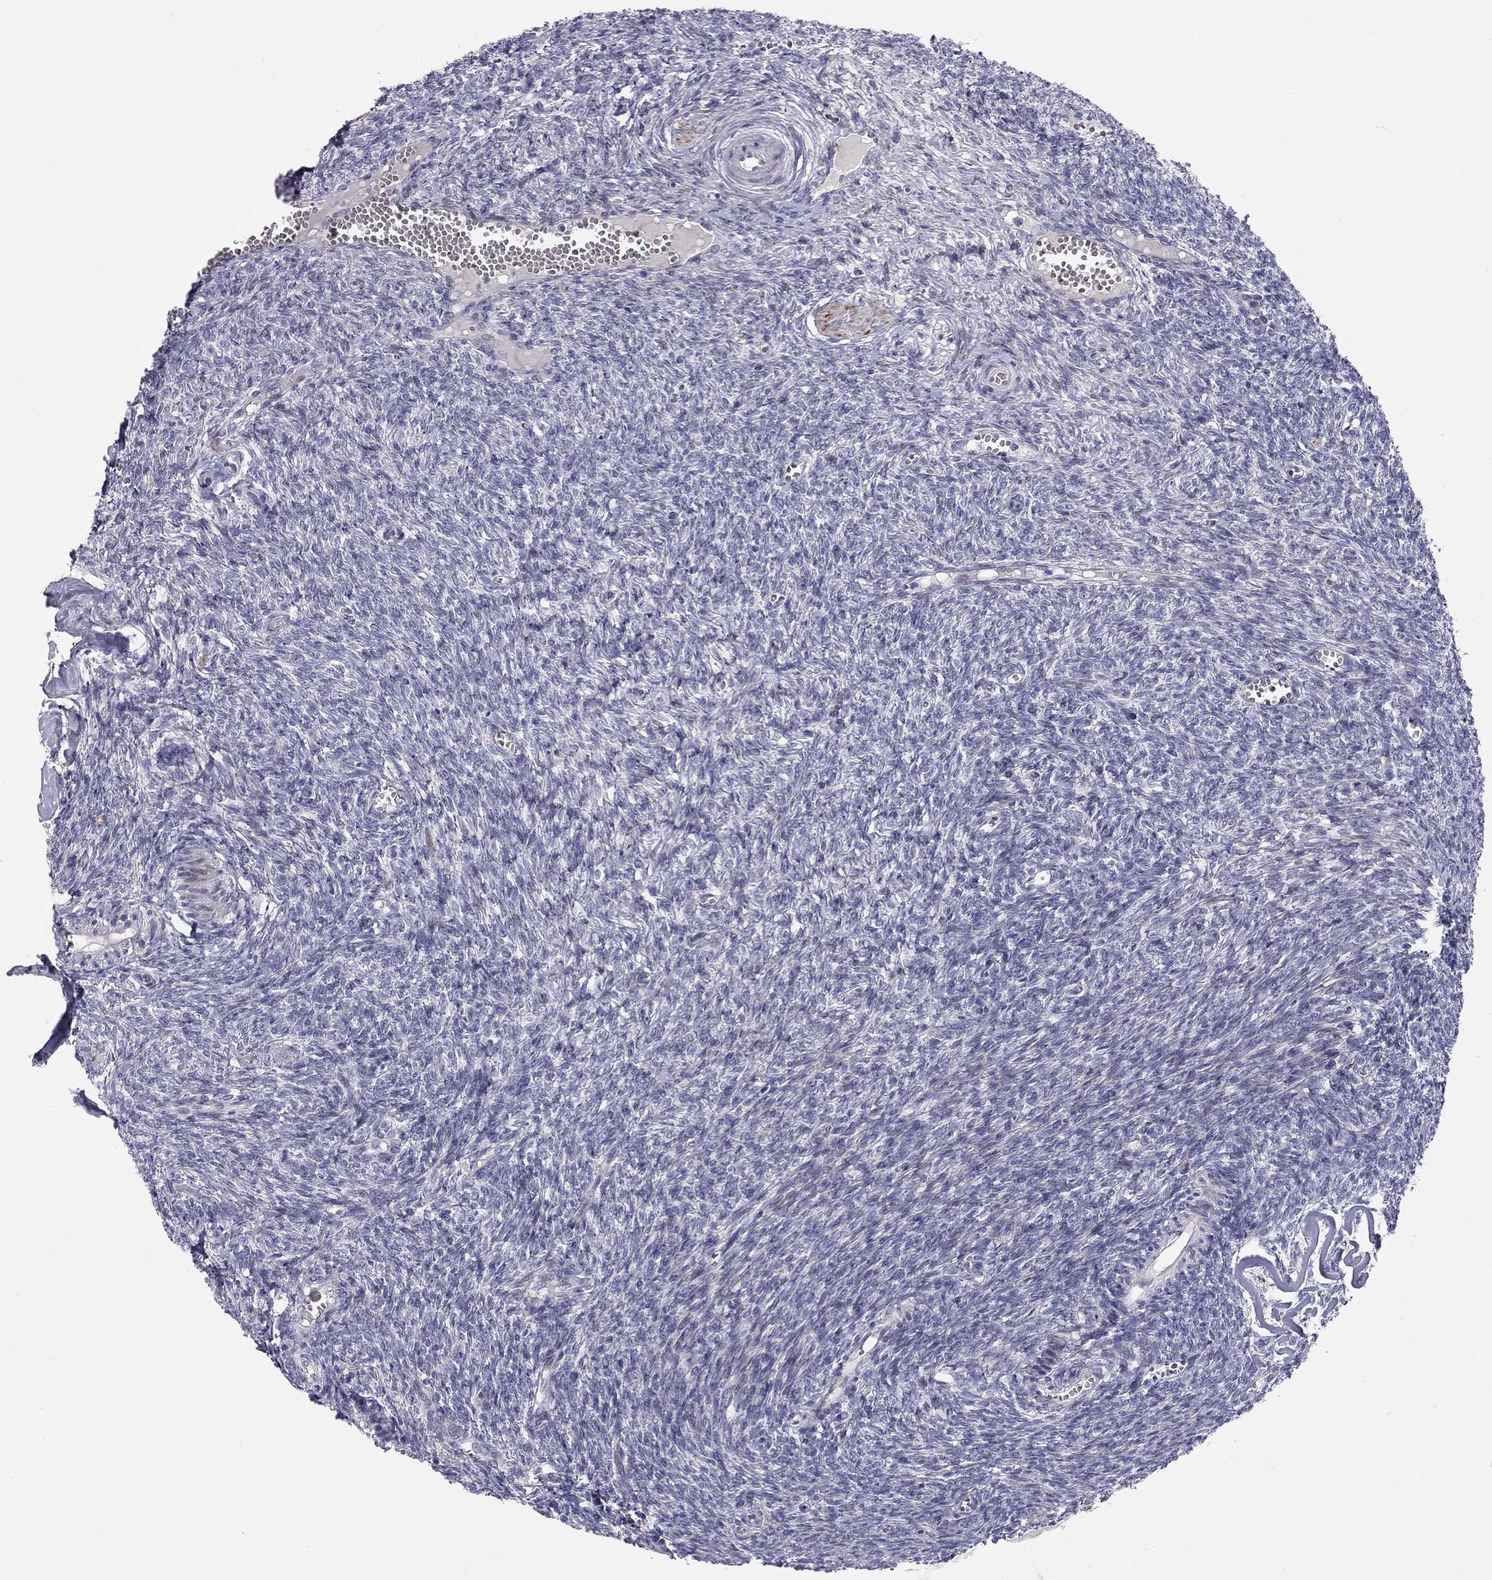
{"staining": {"intensity": "negative", "quantity": "none", "location": "none"}, "tissue": "ovary", "cell_type": "Follicle cells", "image_type": "normal", "snomed": [{"axis": "morphology", "description": "Normal tissue, NOS"}, {"axis": "topography", "description": "Ovary"}], "caption": "Immunohistochemistry (IHC) photomicrograph of benign ovary stained for a protein (brown), which reveals no expression in follicle cells. Brightfield microscopy of immunohistochemistry stained with DAB (3,3'-diaminobenzidine) (brown) and hematoxylin (blue), captured at high magnification.", "gene": "C8orf88", "patient": {"sex": "female", "age": 43}}